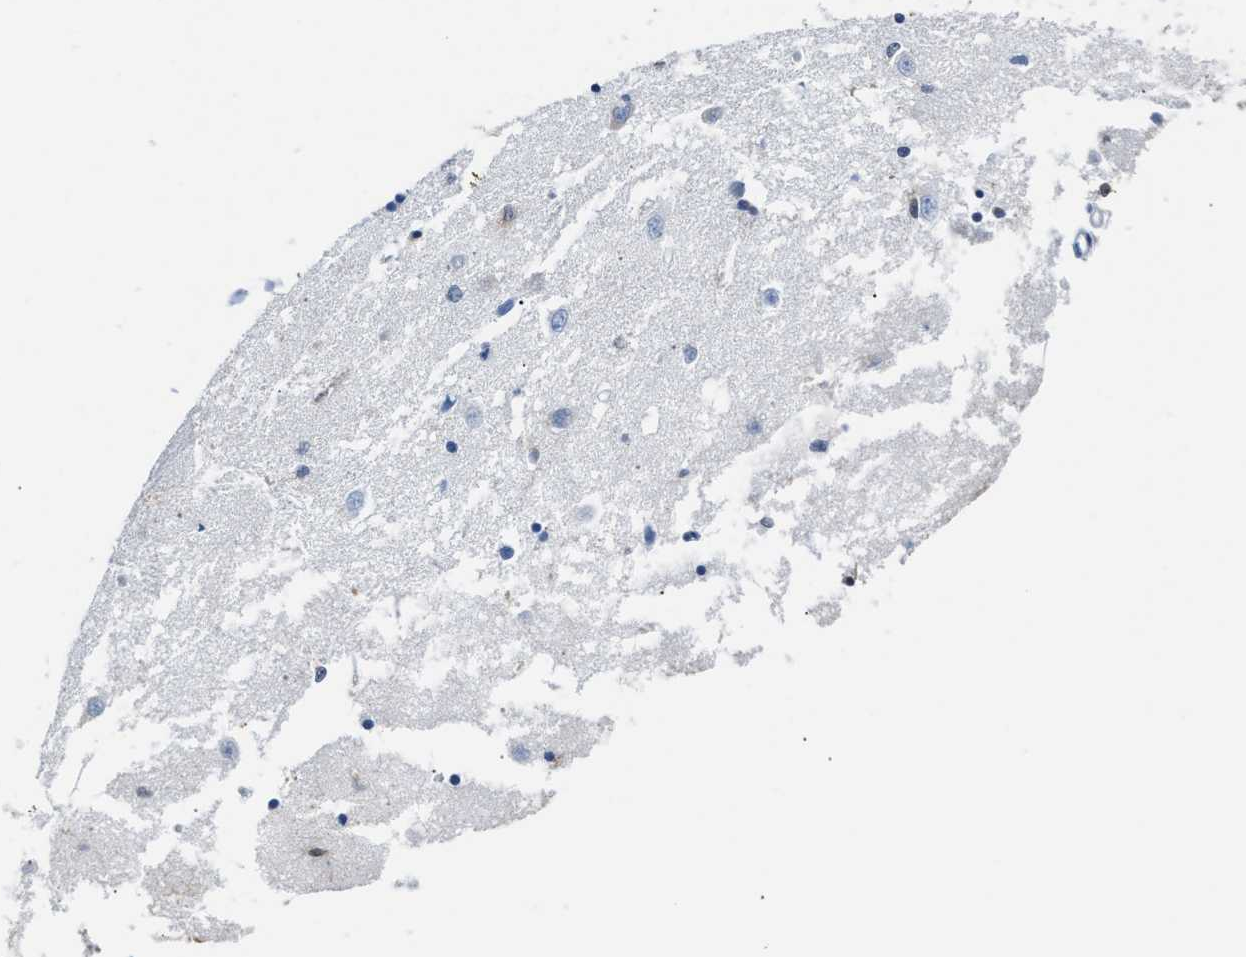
{"staining": {"intensity": "weak", "quantity": "<25%", "location": "cytoplasmic/membranous"}, "tissue": "caudate", "cell_type": "Glial cells", "image_type": "normal", "snomed": [{"axis": "morphology", "description": "Normal tissue, NOS"}, {"axis": "topography", "description": "Lateral ventricle wall"}], "caption": "This is a photomicrograph of IHC staining of benign caudate, which shows no positivity in glial cells. The staining is performed using DAB (3,3'-diaminobenzidine) brown chromogen with nuclei counter-stained in using hematoxylin.", "gene": "S100P", "patient": {"sex": "female", "age": 19}}